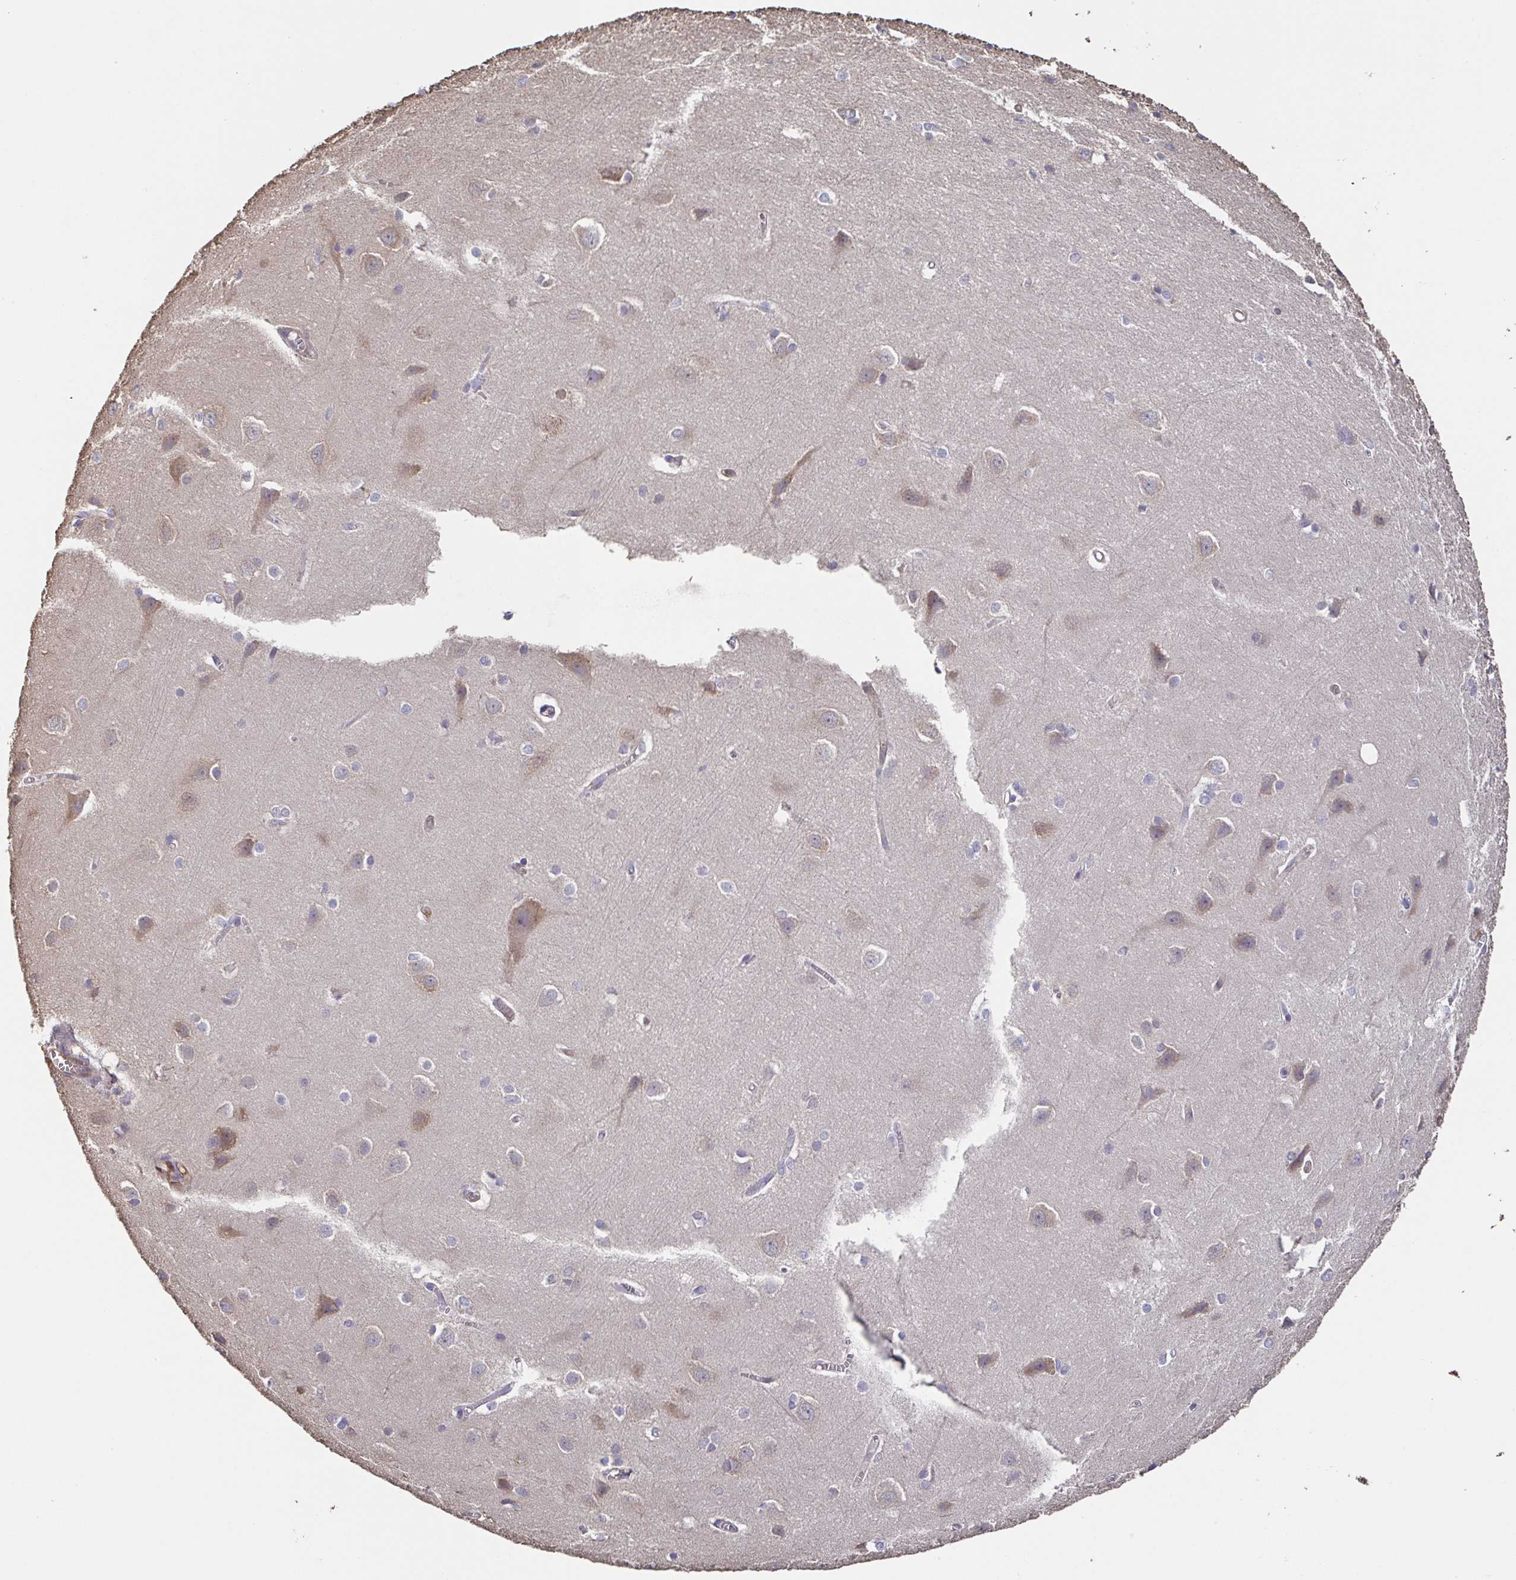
{"staining": {"intensity": "negative", "quantity": "none", "location": "none"}, "tissue": "cerebral cortex", "cell_type": "Endothelial cells", "image_type": "normal", "snomed": [{"axis": "morphology", "description": "Normal tissue, NOS"}, {"axis": "topography", "description": "Cerebral cortex"}], "caption": "Protein analysis of benign cerebral cortex demonstrates no significant positivity in endothelial cells.", "gene": "EIF3D", "patient": {"sex": "male", "age": 37}}